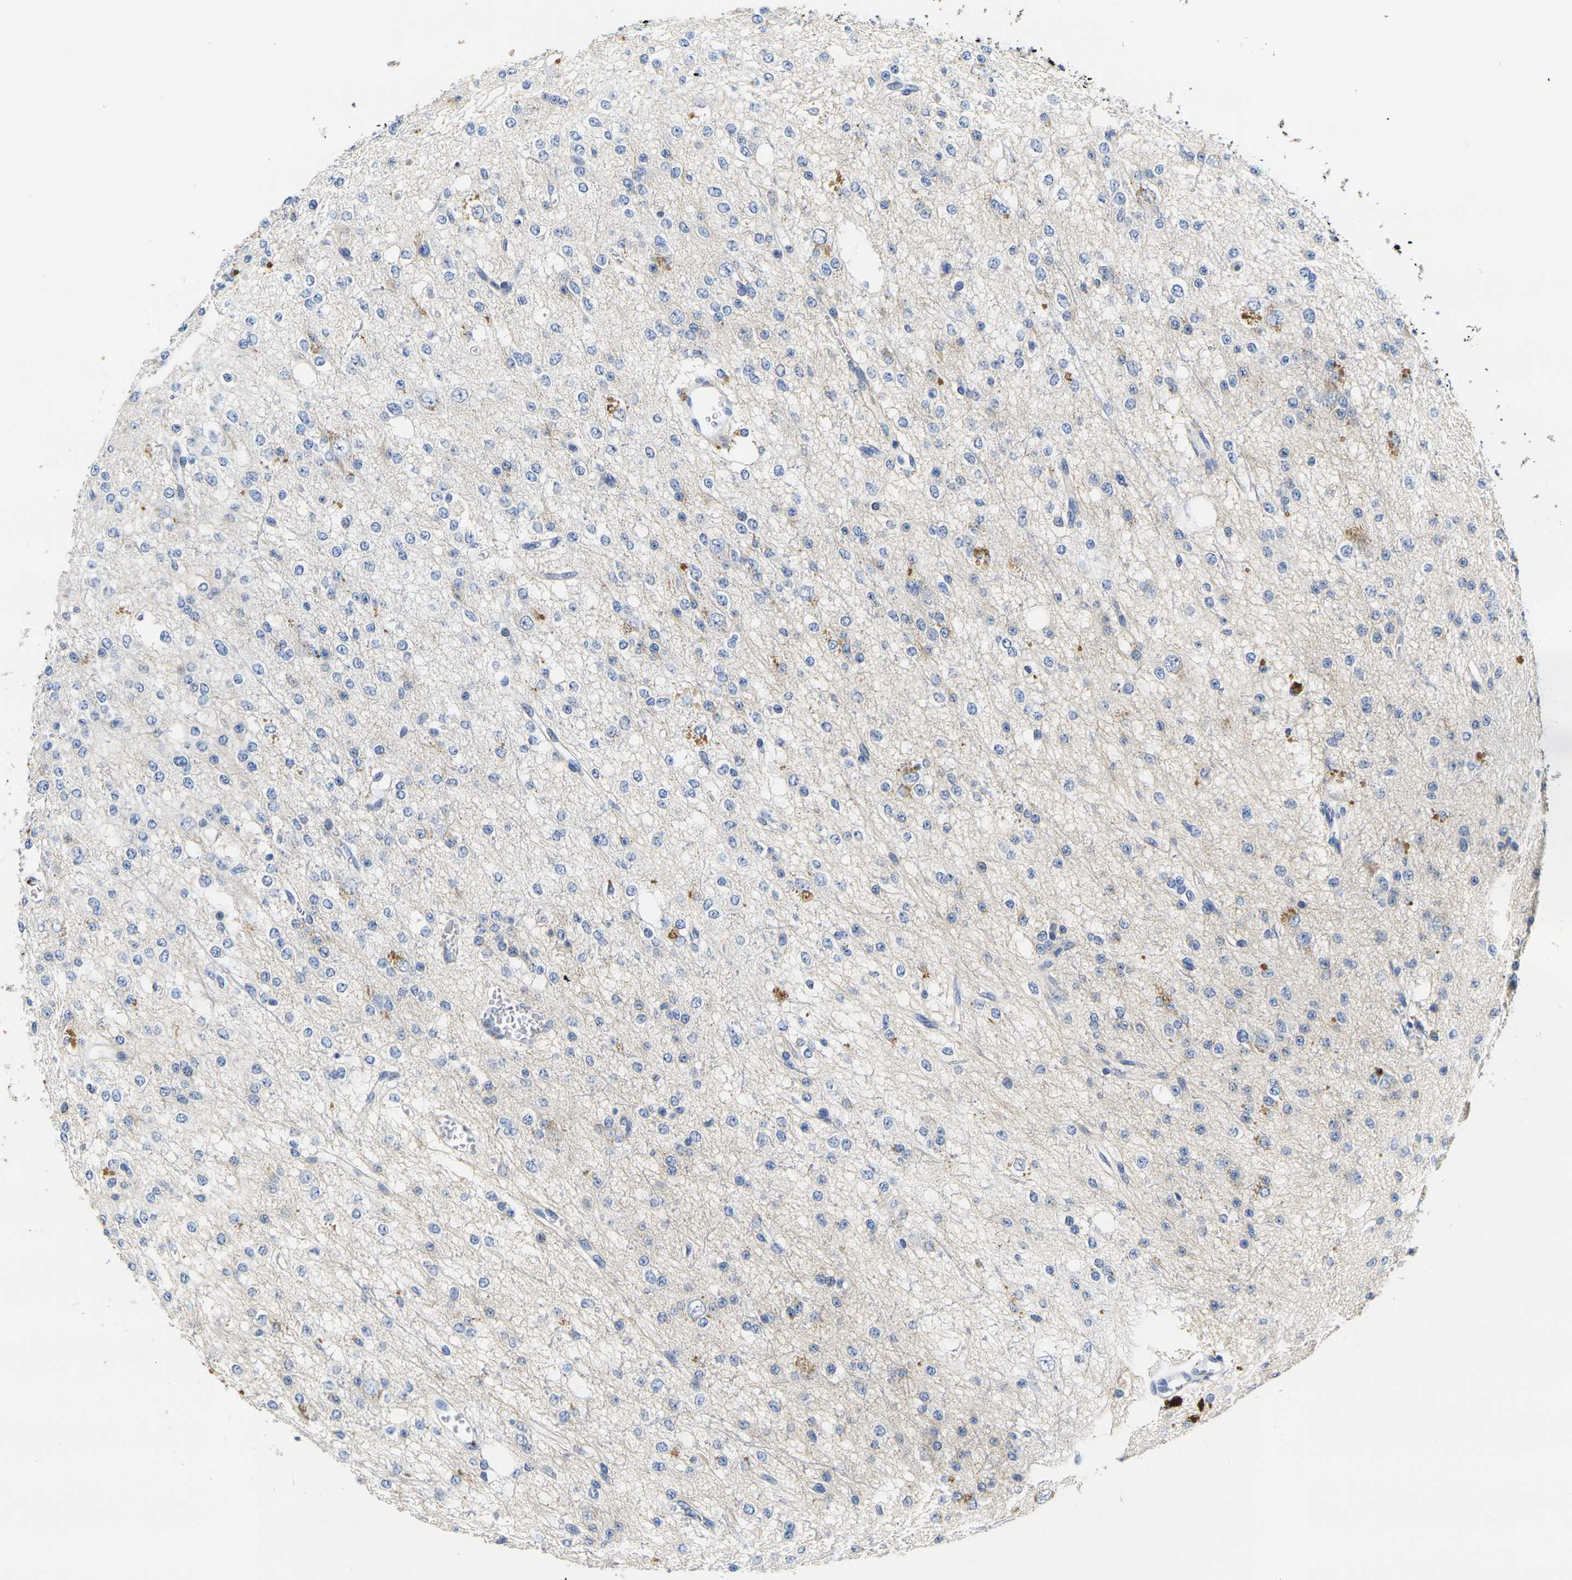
{"staining": {"intensity": "moderate", "quantity": "<25%", "location": "cytoplasmic/membranous"}, "tissue": "glioma", "cell_type": "Tumor cells", "image_type": "cancer", "snomed": [{"axis": "morphology", "description": "Glioma, malignant, Low grade"}, {"axis": "topography", "description": "Brain"}], "caption": "Protein staining by immunohistochemistry (IHC) exhibits moderate cytoplasmic/membranous expression in about <25% of tumor cells in malignant glioma (low-grade).", "gene": "NOCT", "patient": {"sex": "male", "age": 38}}